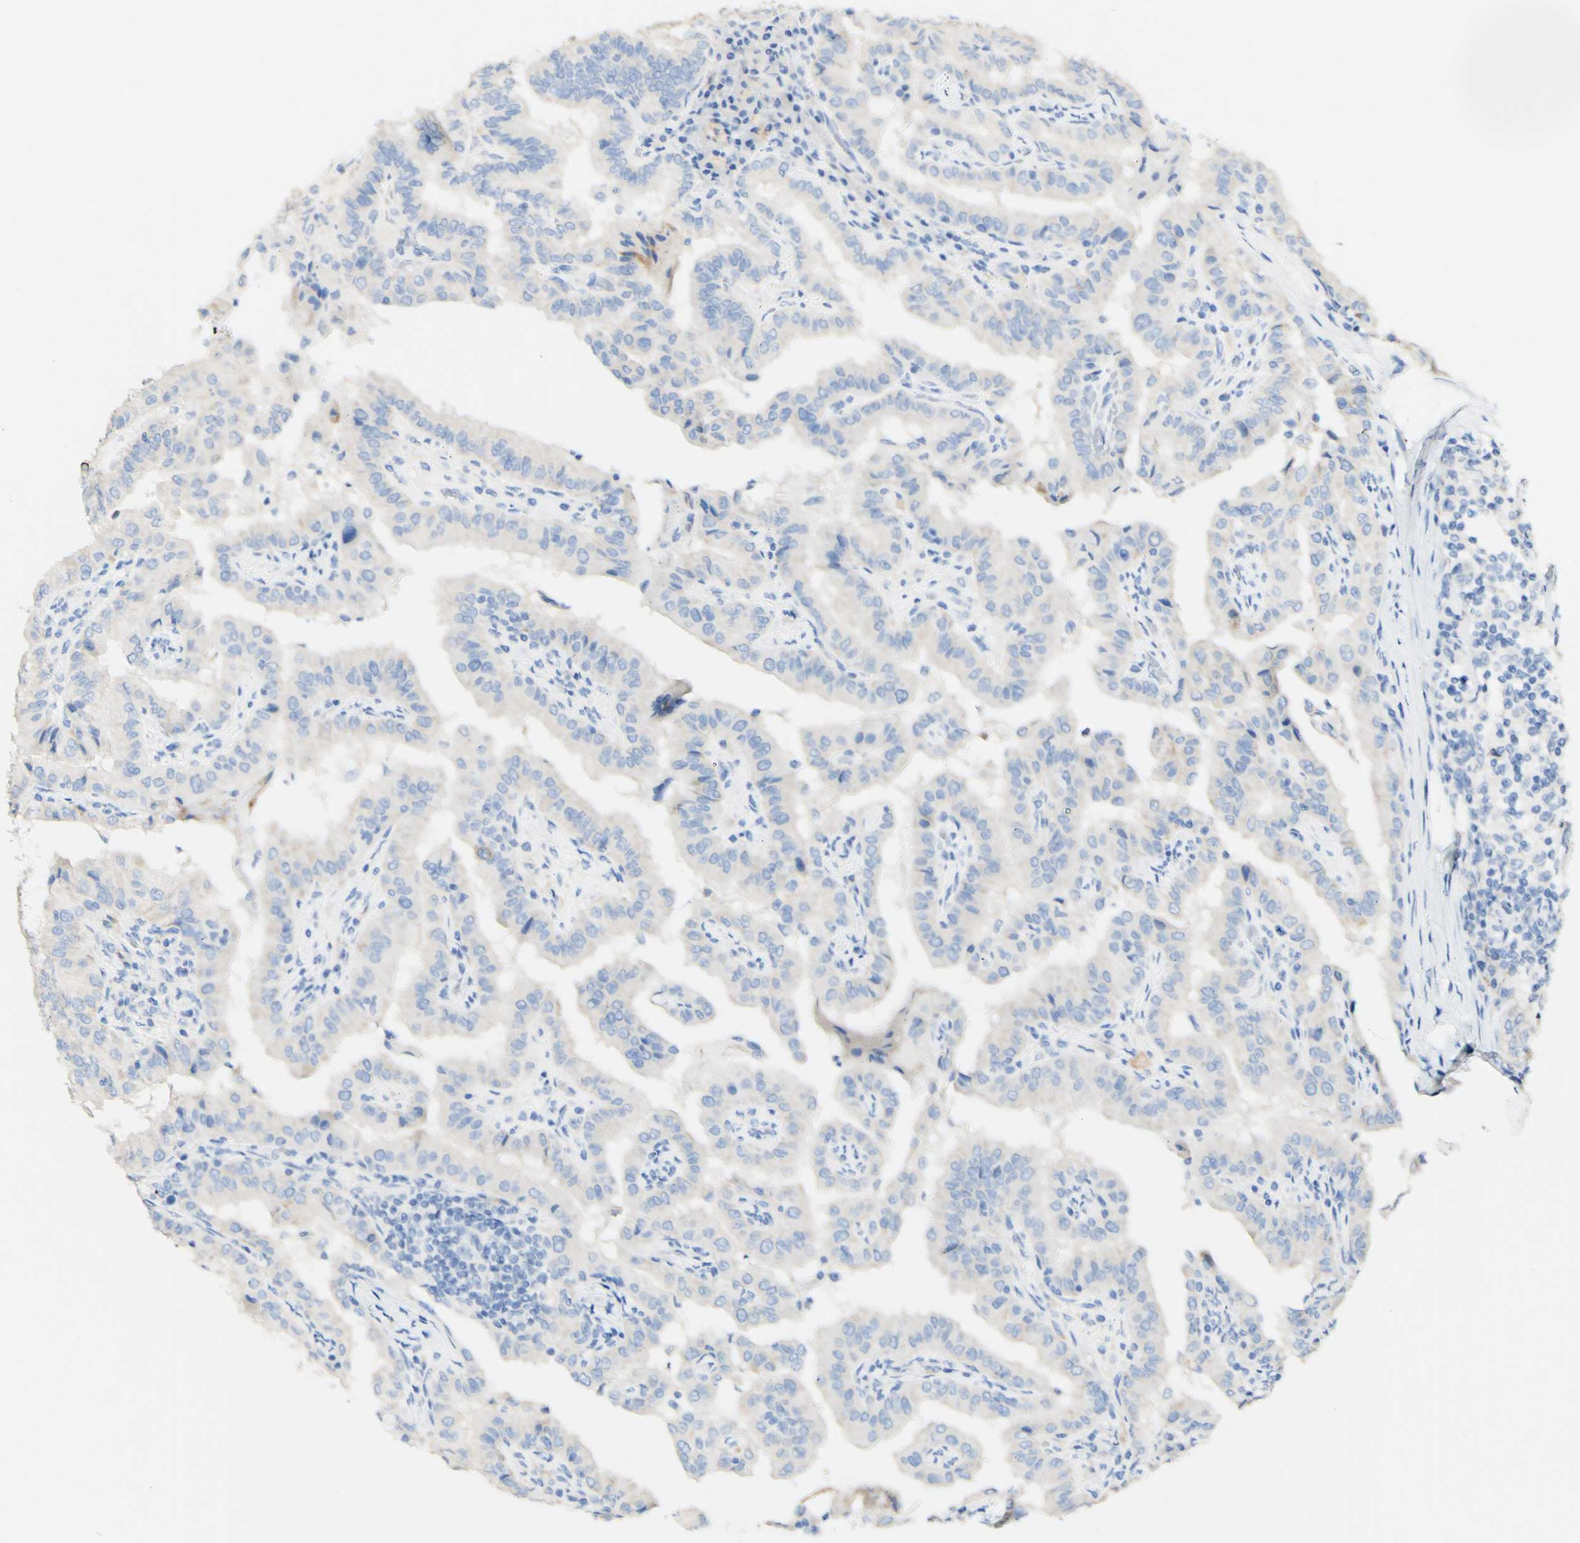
{"staining": {"intensity": "weak", "quantity": "<25%", "location": "cytoplasmic/membranous"}, "tissue": "thyroid cancer", "cell_type": "Tumor cells", "image_type": "cancer", "snomed": [{"axis": "morphology", "description": "Papillary adenocarcinoma, NOS"}, {"axis": "topography", "description": "Thyroid gland"}], "caption": "High magnification brightfield microscopy of thyroid papillary adenocarcinoma stained with DAB (3,3'-diaminobenzidine) (brown) and counterstained with hematoxylin (blue): tumor cells show no significant expression. Brightfield microscopy of immunohistochemistry (IHC) stained with DAB (3,3'-diaminobenzidine) (brown) and hematoxylin (blue), captured at high magnification.", "gene": "FGF4", "patient": {"sex": "male", "age": 33}}